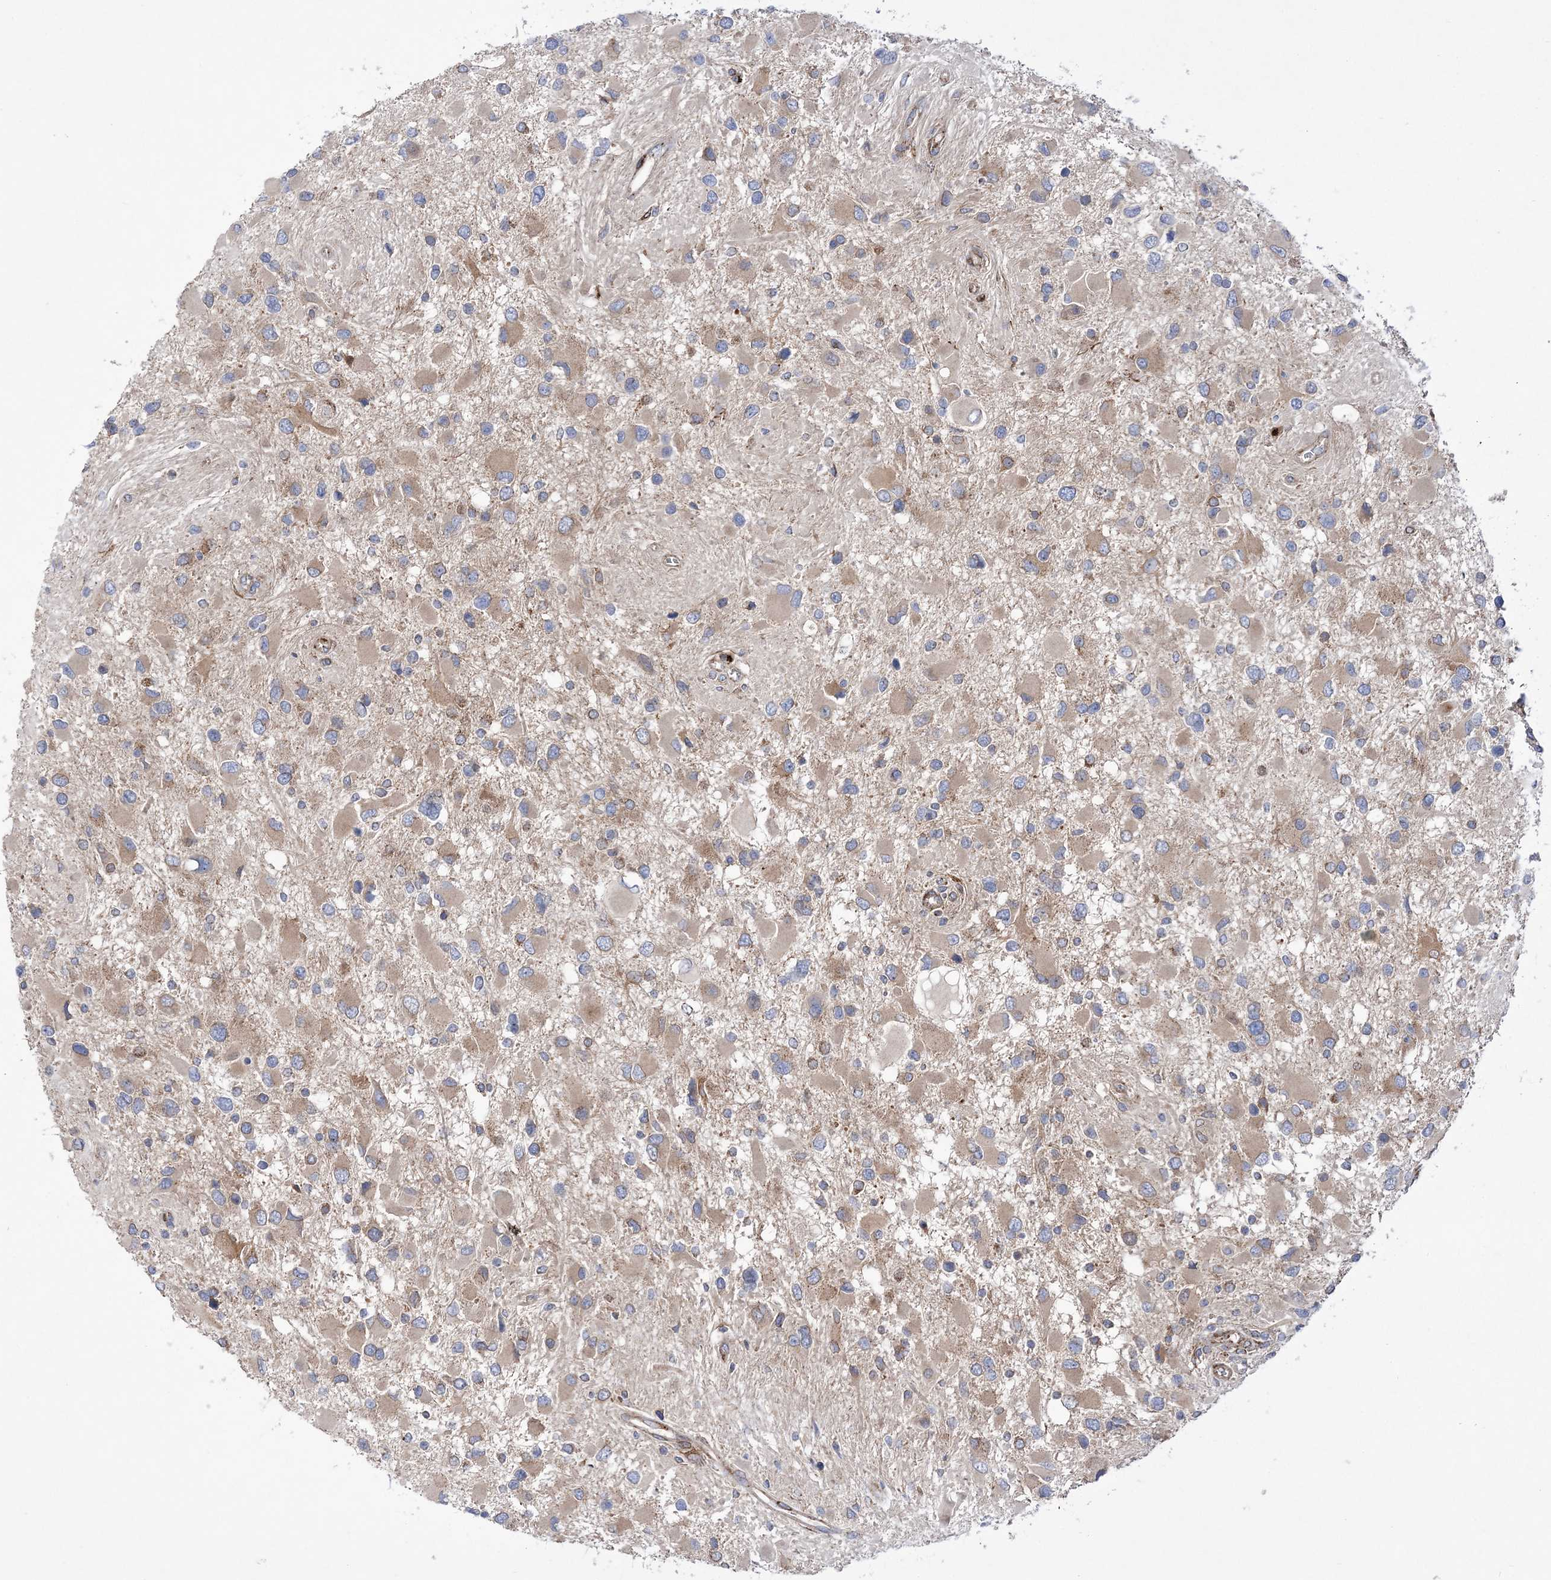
{"staining": {"intensity": "weak", "quantity": "25%-75%", "location": "cytoplasmic/membranous"}, "tissue": "glioma", "cell_type": "Tumor cells", "image_type": "cancer", "snomed": [{"axis": "morphology", "description": "Glioma, malignant, High grade"}, {"axis": "topography", "description": "Brain"}], "caption": "Immunohistochemistry histopathology image of glioma stained for a protein (brown), which demonstrates low levels of weak cytoplasmic/membranous staining in approximately 25%-75% of tumor cells.", "gene": "COPB2", "patient": {"sex": "male", "age": 53}}